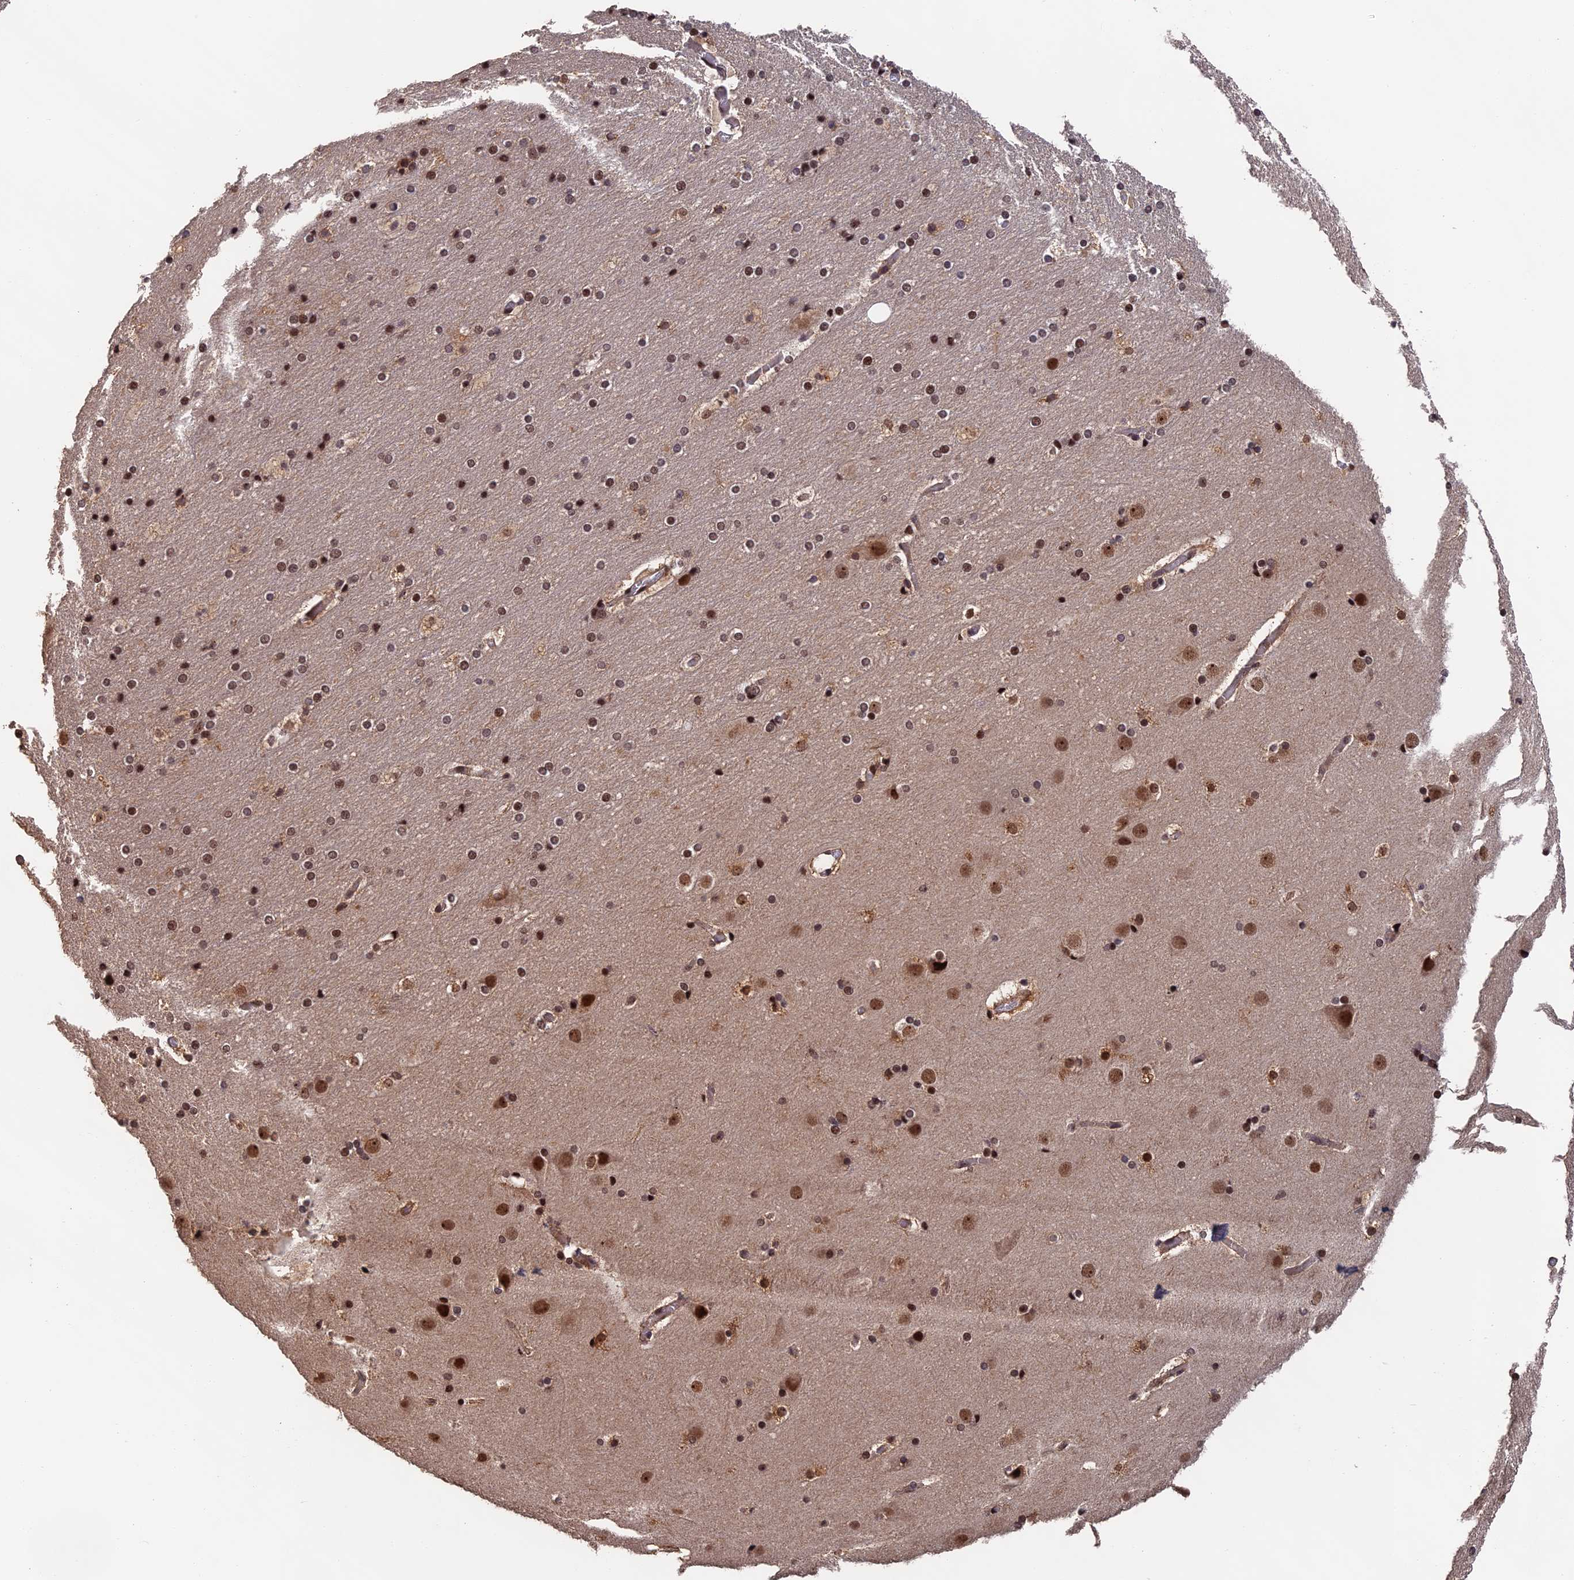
{"staining": {"intensity": "moderate", "quantity": ">75%", "location": "cytoplasmic/membranous"}, "tissue": "cerebral cortex", "cell_type": "Endothelial cells", "image_type": "normal", "snomed": [{"axis": "morphology", "description": "Normal tissue, NOS"}, {"axis": "topography", "description": "Cerebral cortex"}], "caption": "Endothelial cells show medium levels of moderate cytoplasmic/membranous expression in about >75% of cells in unremarkable human cerebral cortex.", "gene": "OSBPL1A", "patient": {"sex": "male", "age": 57}}